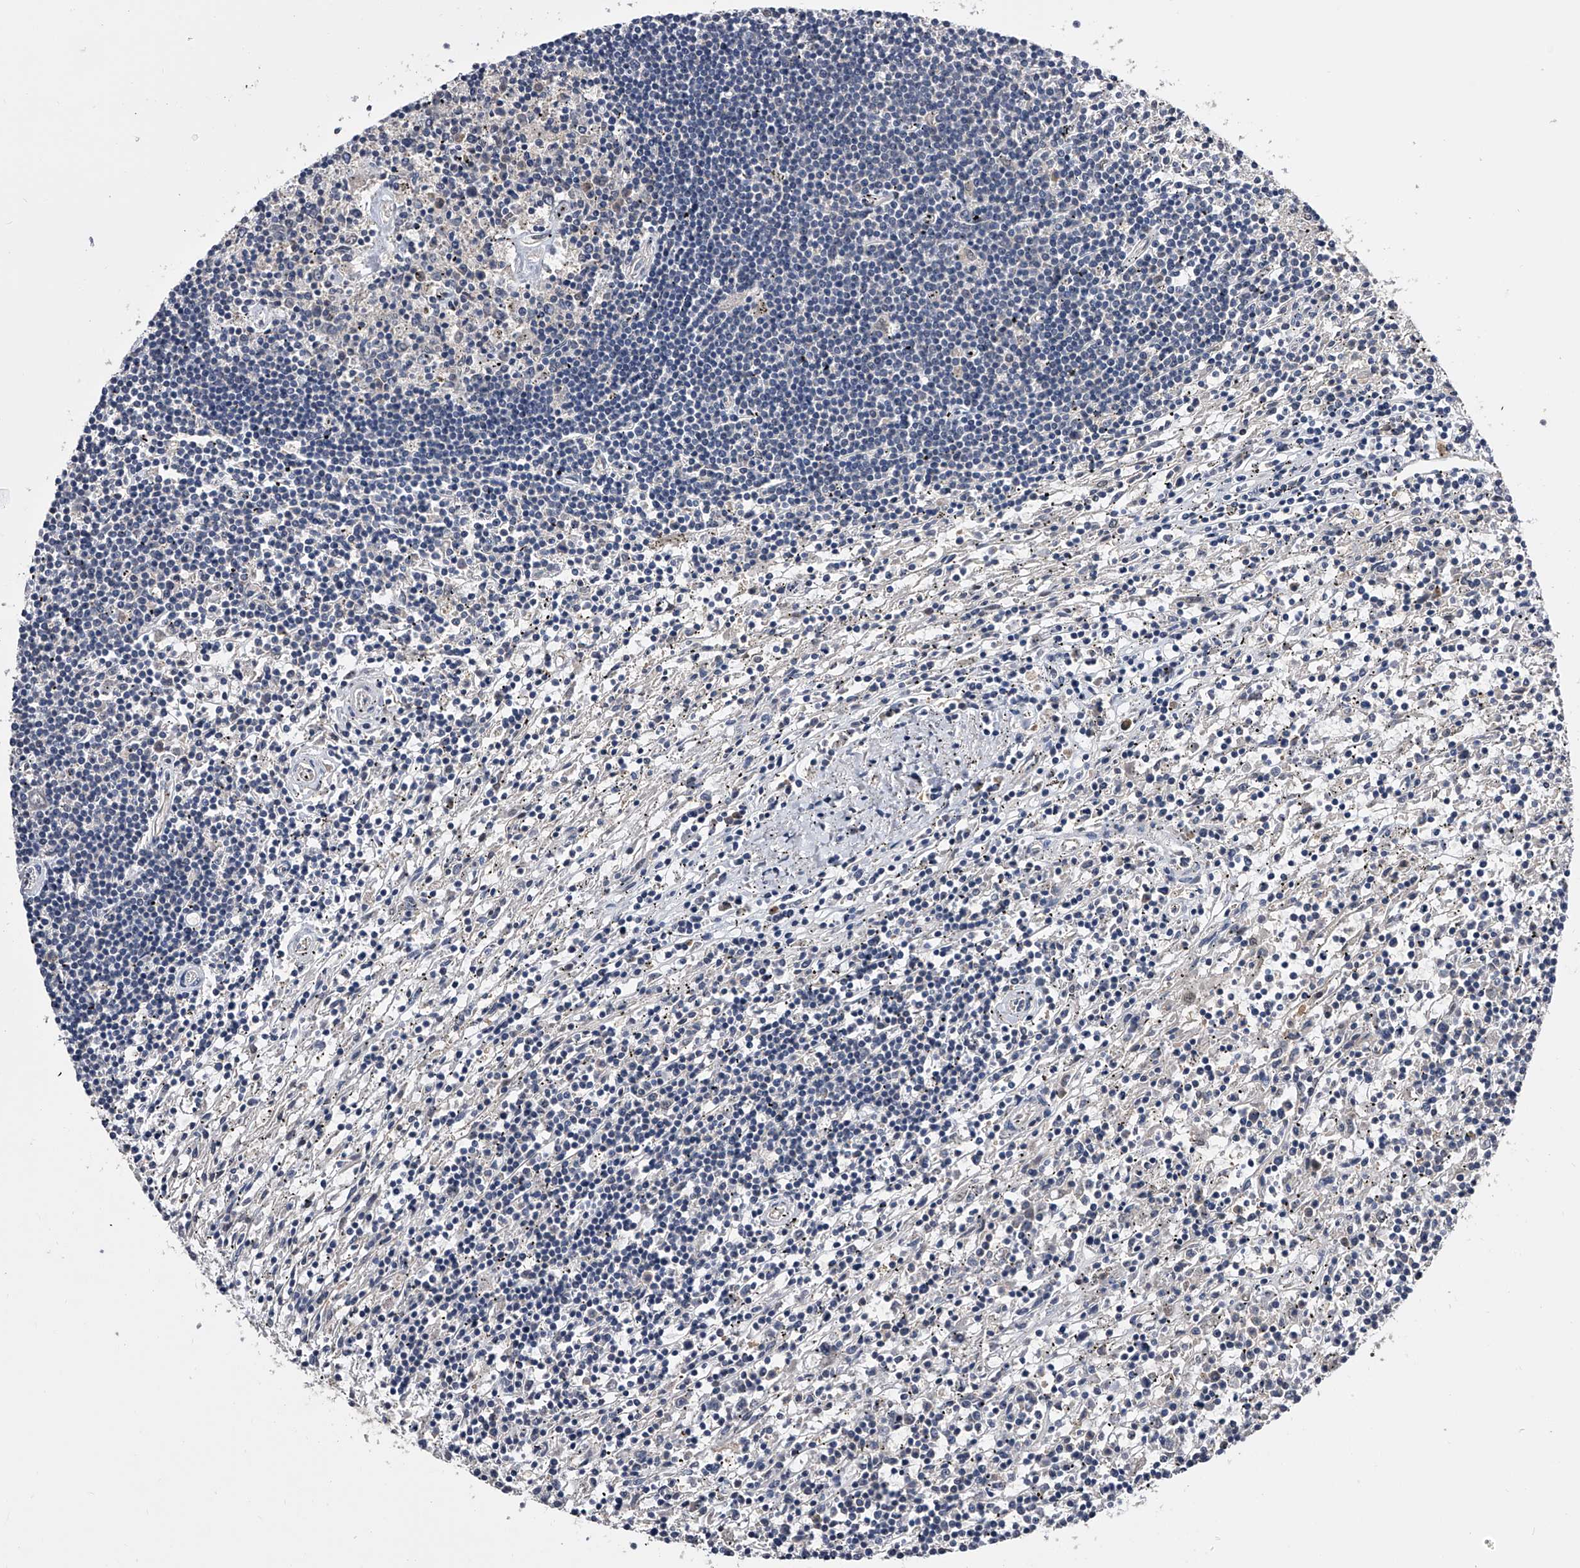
{"staining": {"intensity": "negative", "quantity": "none", "location": "none"}, "tissue": "lymphoma", "cell_type": "Tumor cells", "image_type": "cancer", "snomed": [{"axis": "morphology", "description": "Malignant lymphoma, non-Hodgkin's type, Low grade"}, {"axis": "topography", "description": "Spleen"}], "caption": "Low-grade malignant lymphoma, non-Hodgkin's type stained for a protein using IHC reveals no staining tumor cells.", "gene": "EFCAB7", "patient": {"sex": "male", "age": 76}}